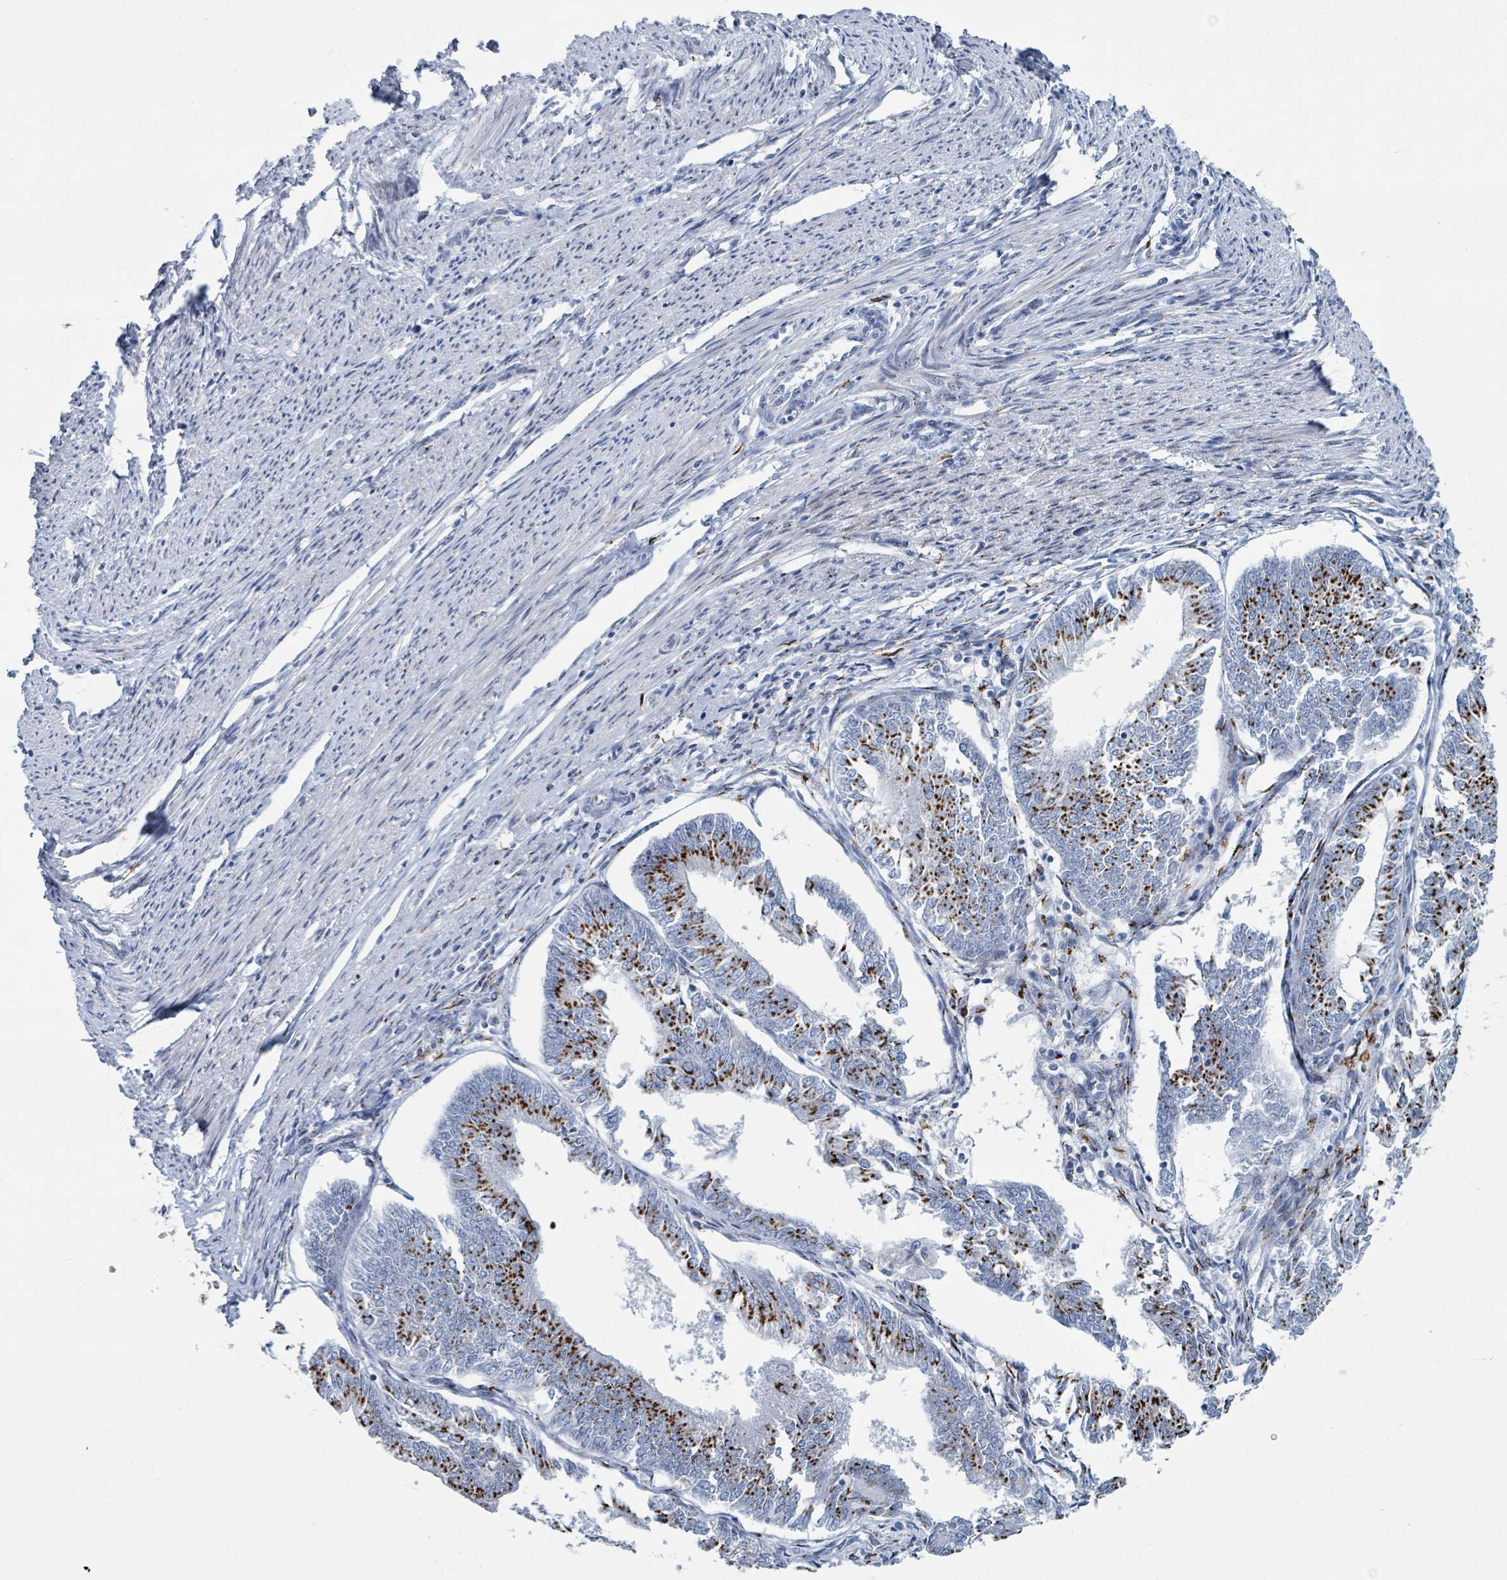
{"staining": {"intensity": "strong", "quantity": "25%-75%", "location": "cytoplasmic/membranous"}, "tissue": "endometrial cancer", "cell_type": "Tumor cells", "image_type": "cancer", "snomed": [{"axis": "morphology", "description": "Adenocarcinoma, NOS"}, {"axis": "topography", "description": "Endometrium"}], "caption": "A histopathology image of human endometrial cancer stained for a protein exhibits strong cytoplasmic/membranous brown staining in tumor cells.", "gene": "DCAF5", "patient": {"sex": "female", "age": 58}}